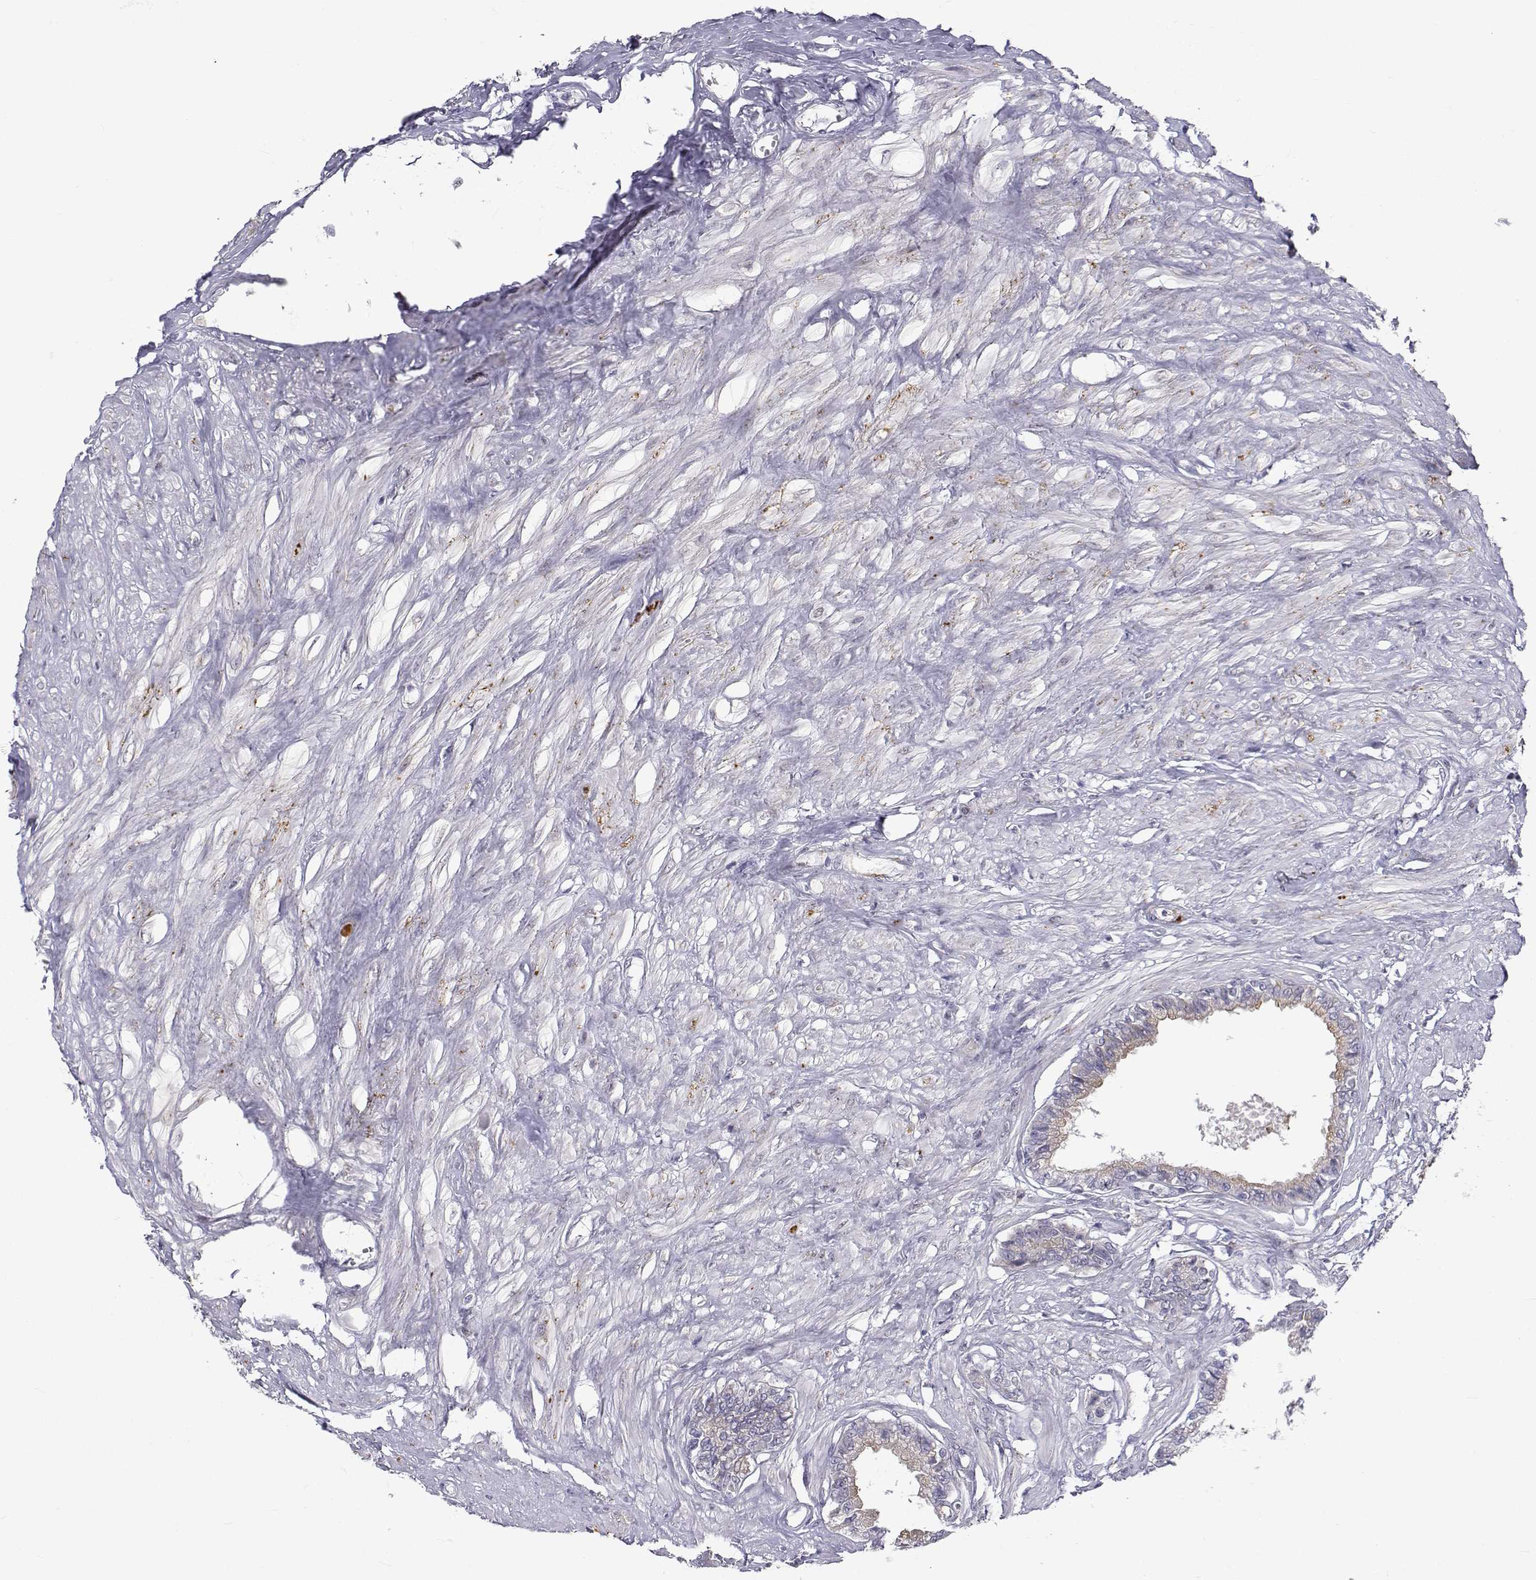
{"staining": {"intensity": "weak", "quantity": "25%-75%", "location": "cytoplasmic/membranous"}, "tissue": "seminal vesicle", "cell_type": "Glandular cells", "image_type": "normal", "snomed": [{"axis": "morphology", "description": "Normal tissue, NOS"}, {"axis": "morphology", "description": "Urothelial carcinoma, NOS"}, {"axis": "topography", "description": "Urinary bladder"}, {"axis": "topography", "description": "Seminal veicle"}], "caption": "Human seminal vesicle stained for a protein (brown) displays weak cytoplasmic/membranous positive positivity in approximately 25%-75% of glandular cells.", "gene": "SLC6A3", "patient": {"sex": "male", "age": 76}}